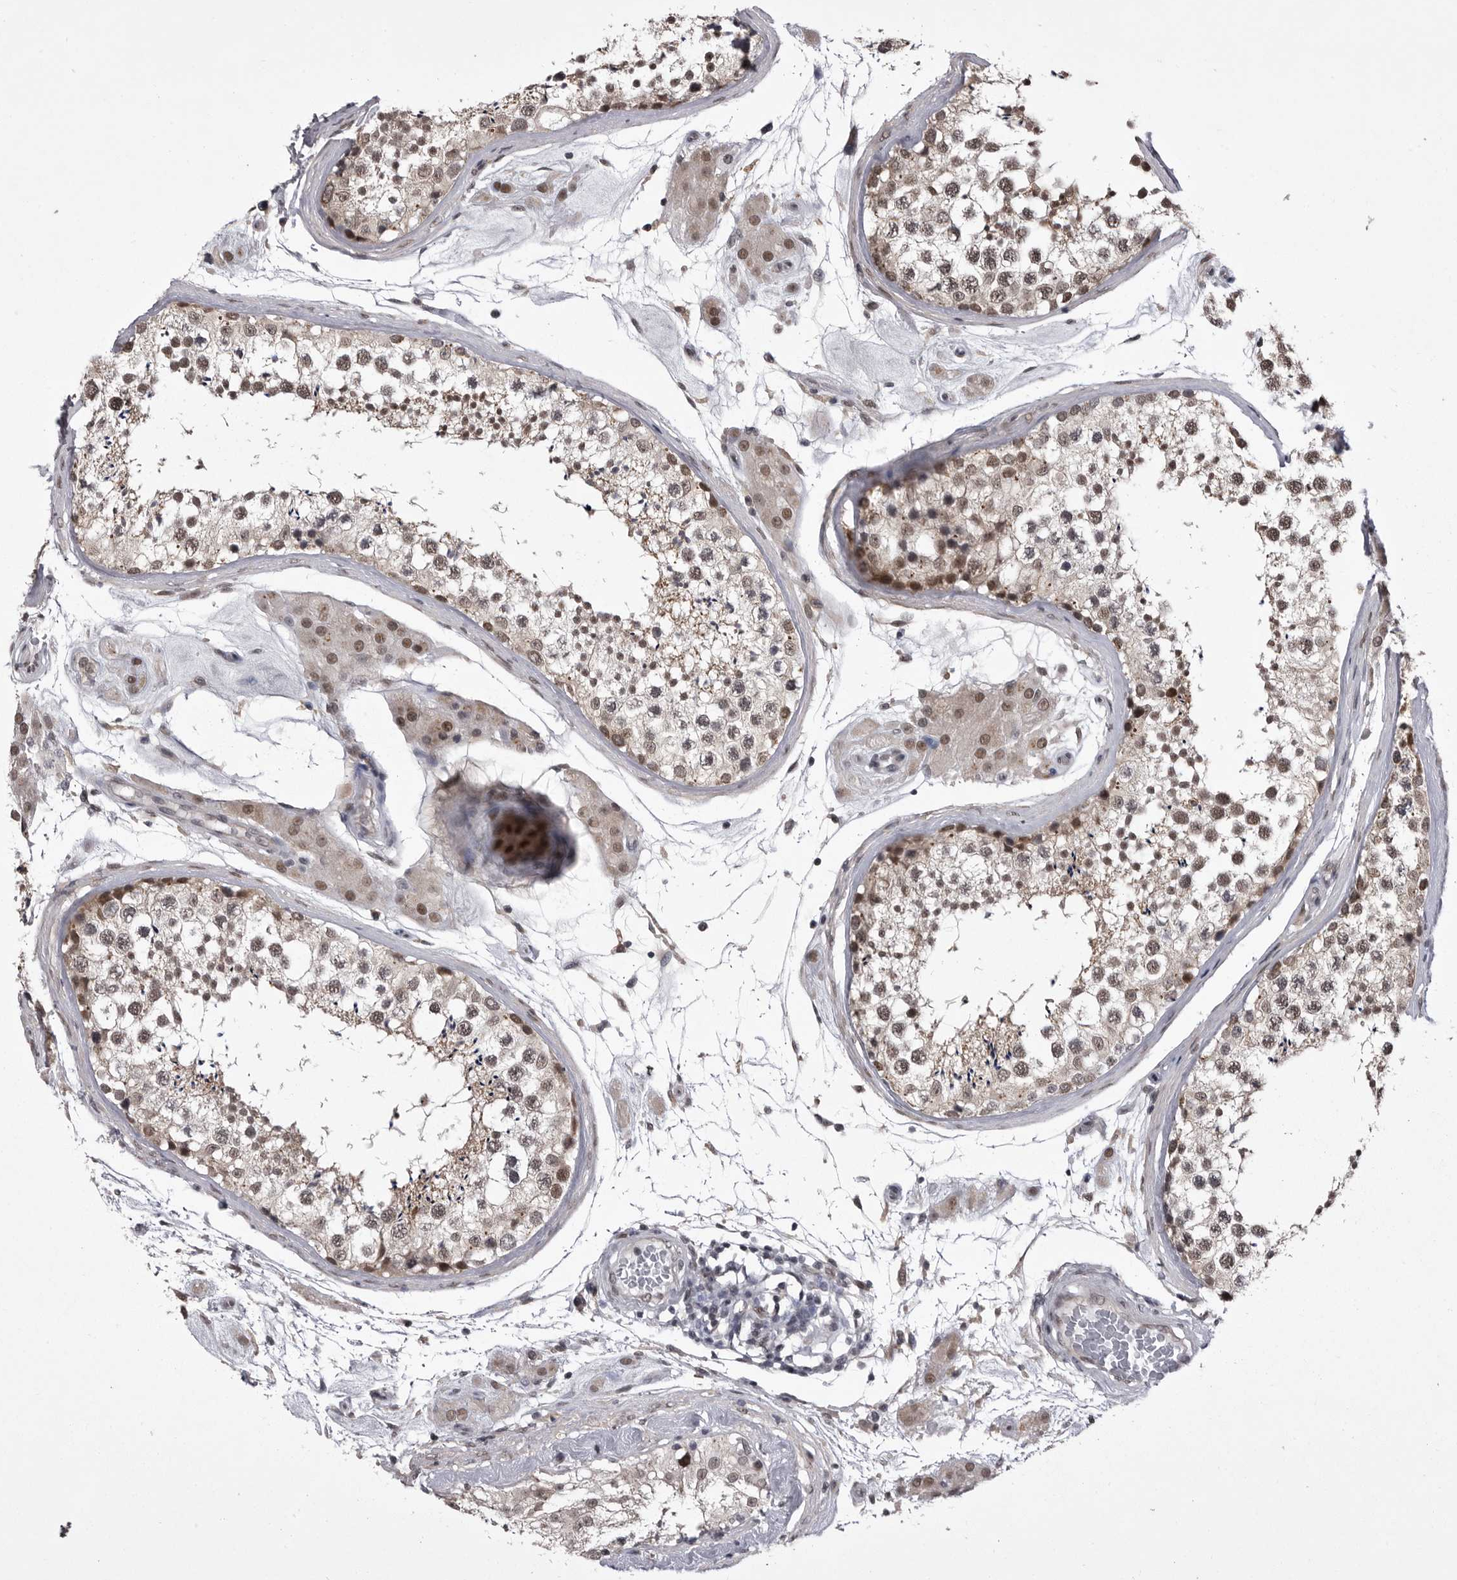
{"staining": {"intensity": "weak", "quantity": "25%-75%", "location": "nuclear"}, "tissue": "testis", "cell_type": "Cells in seminiferous ducts", "image_type": "normal", "snomed": [{"axis": "morphology", "description": "Normal tissue, NOS"}, {"axis": "topography", "description": "Testis"}], "caption": "High-power microscopy captured an IHC image of benign testis, revealing weak nuclear positivity in about 25%-75% of cells in seminiferous ducts.", "gene": "PRPF3", "patient": {"sex": "male", "age": 46}}